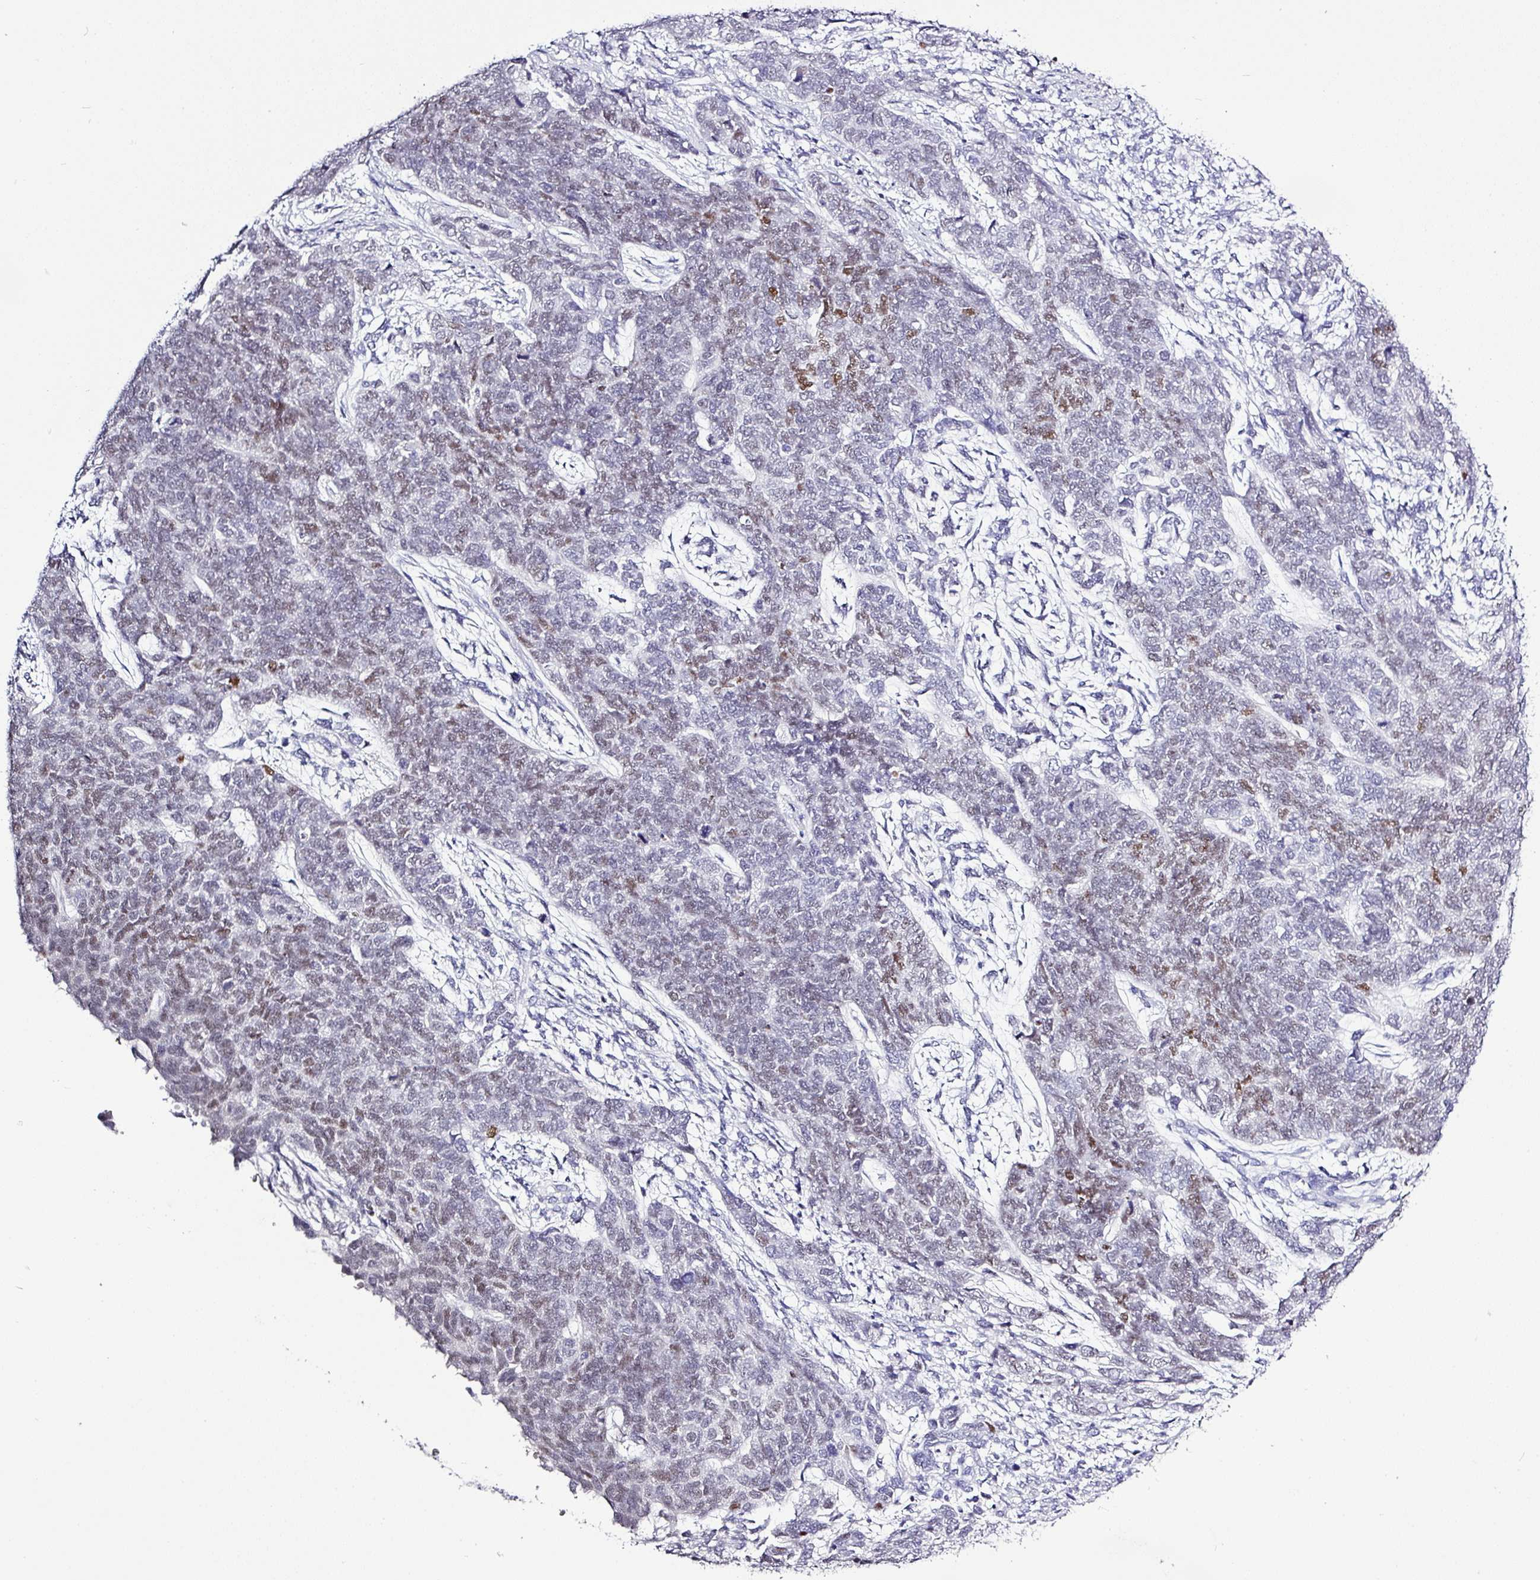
{"staining": {"intensity": "moderate", "quantity": "<25%", "location": "nuclear"}, "tissue": "cervical cancer", "cell_type": "Tumor cells", "image_type": "cancer", "snomed": [{"axis": "morphology", "description": "Squamous cell carcinoma, NOS"}, {"axis": "topography", "description": "Cervix"}], "caption": "This is a photomicrograph of IHC staining of squamous cell carcinoma (cervical), which shows moderate expression in the nuclear of tumor cells.", "gene": "BCL11A", "patient": {"sex": "female", "age": 63}}